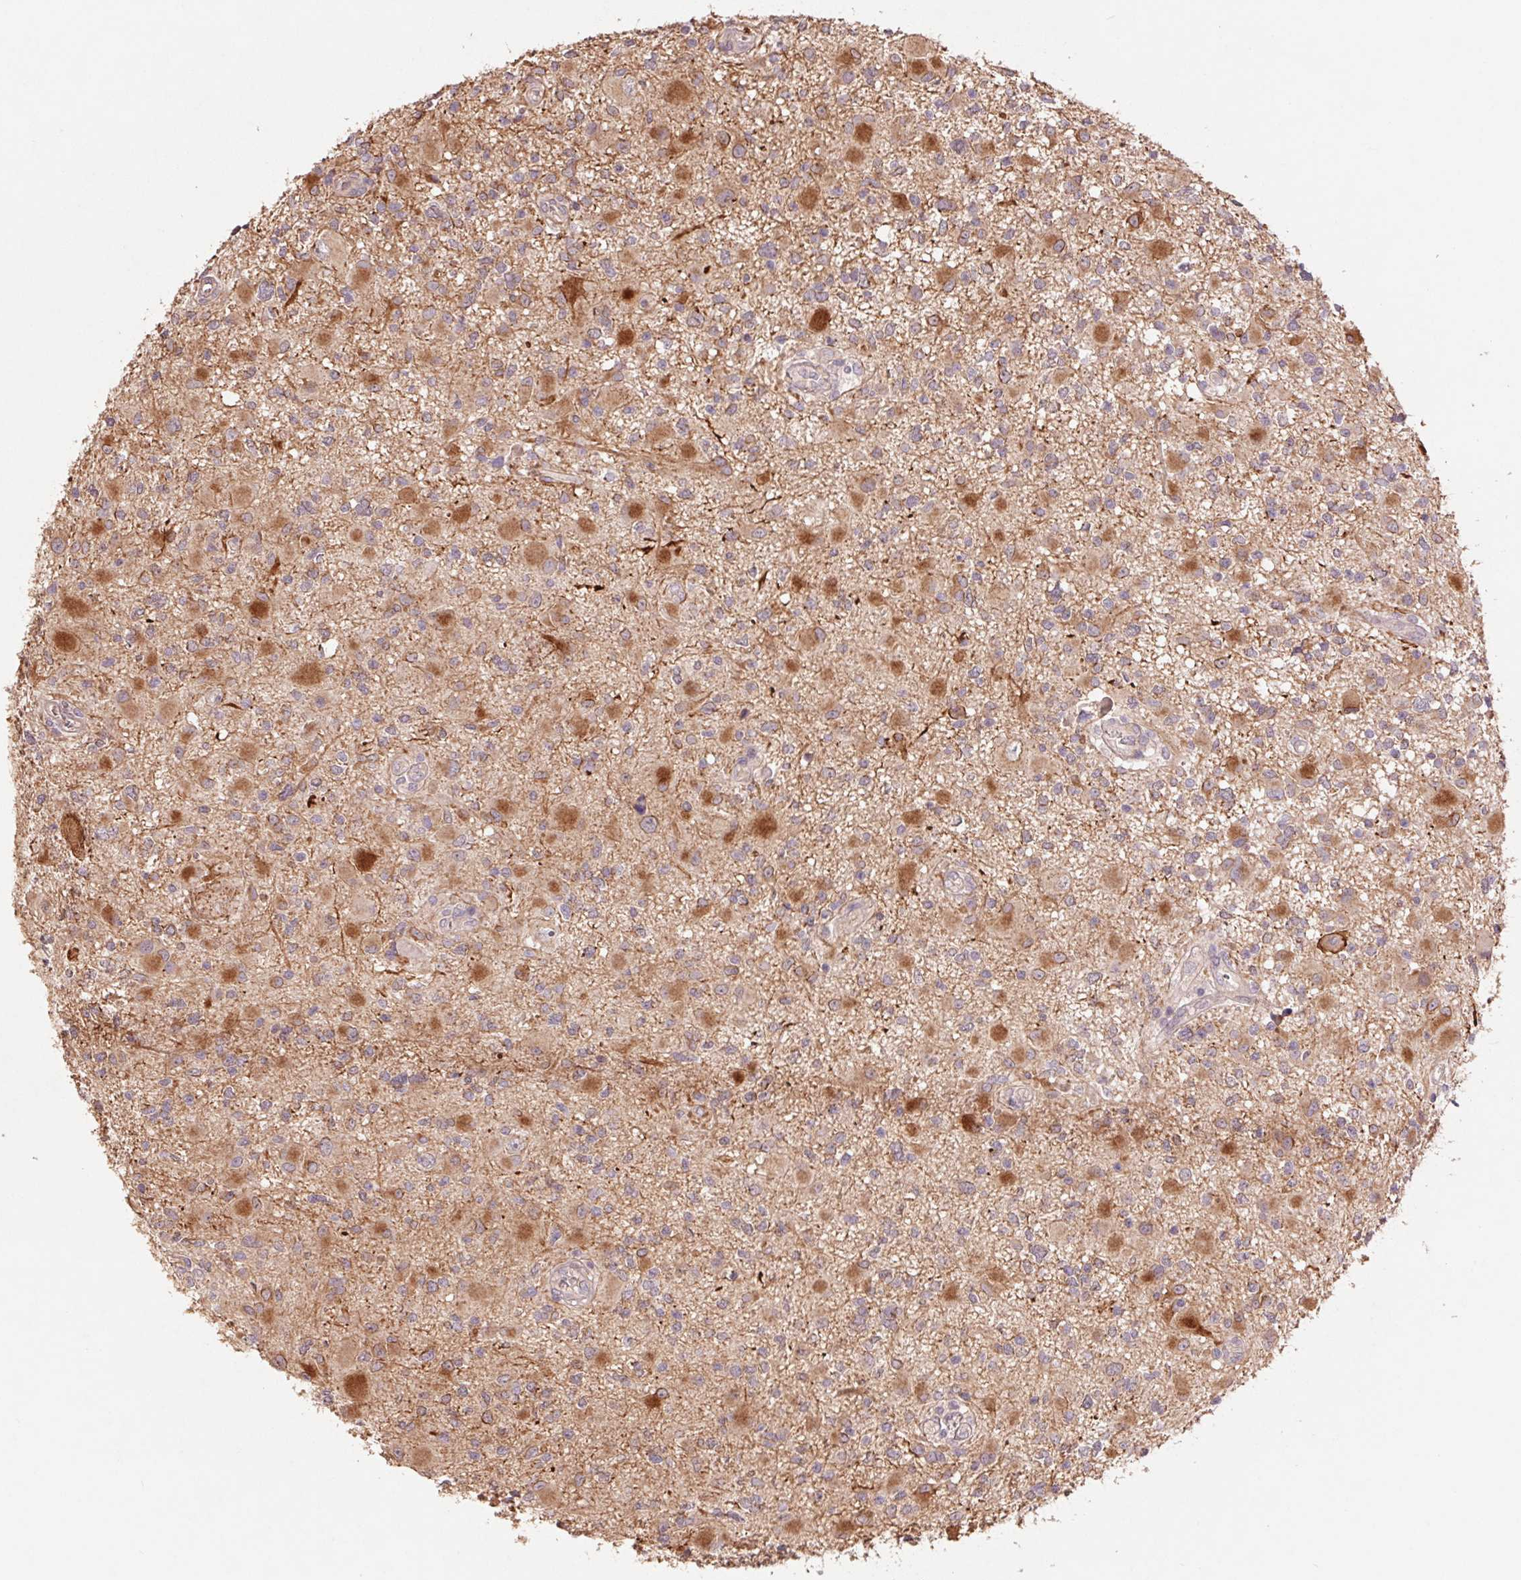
{"staining": {"intensity": "moderate", "quantity": ">75%", "location": "cytoplasmic/membranous"}, "tissue": "glioma", "cell_type": "Tumor cells", "image_type": "cancer", "snomed": [{"axis": "morphology", "description": "Glioma, malignant, High grade"}, {"axis": "topography", "description": "Brain"}], "caption": "A medium amount of moderate cytoplasmic/membranous expression is present in about >75% of tumor cells in glioma tissue.", "gene": "GRM2", "patient": {"sex": "male", "age": 54}}